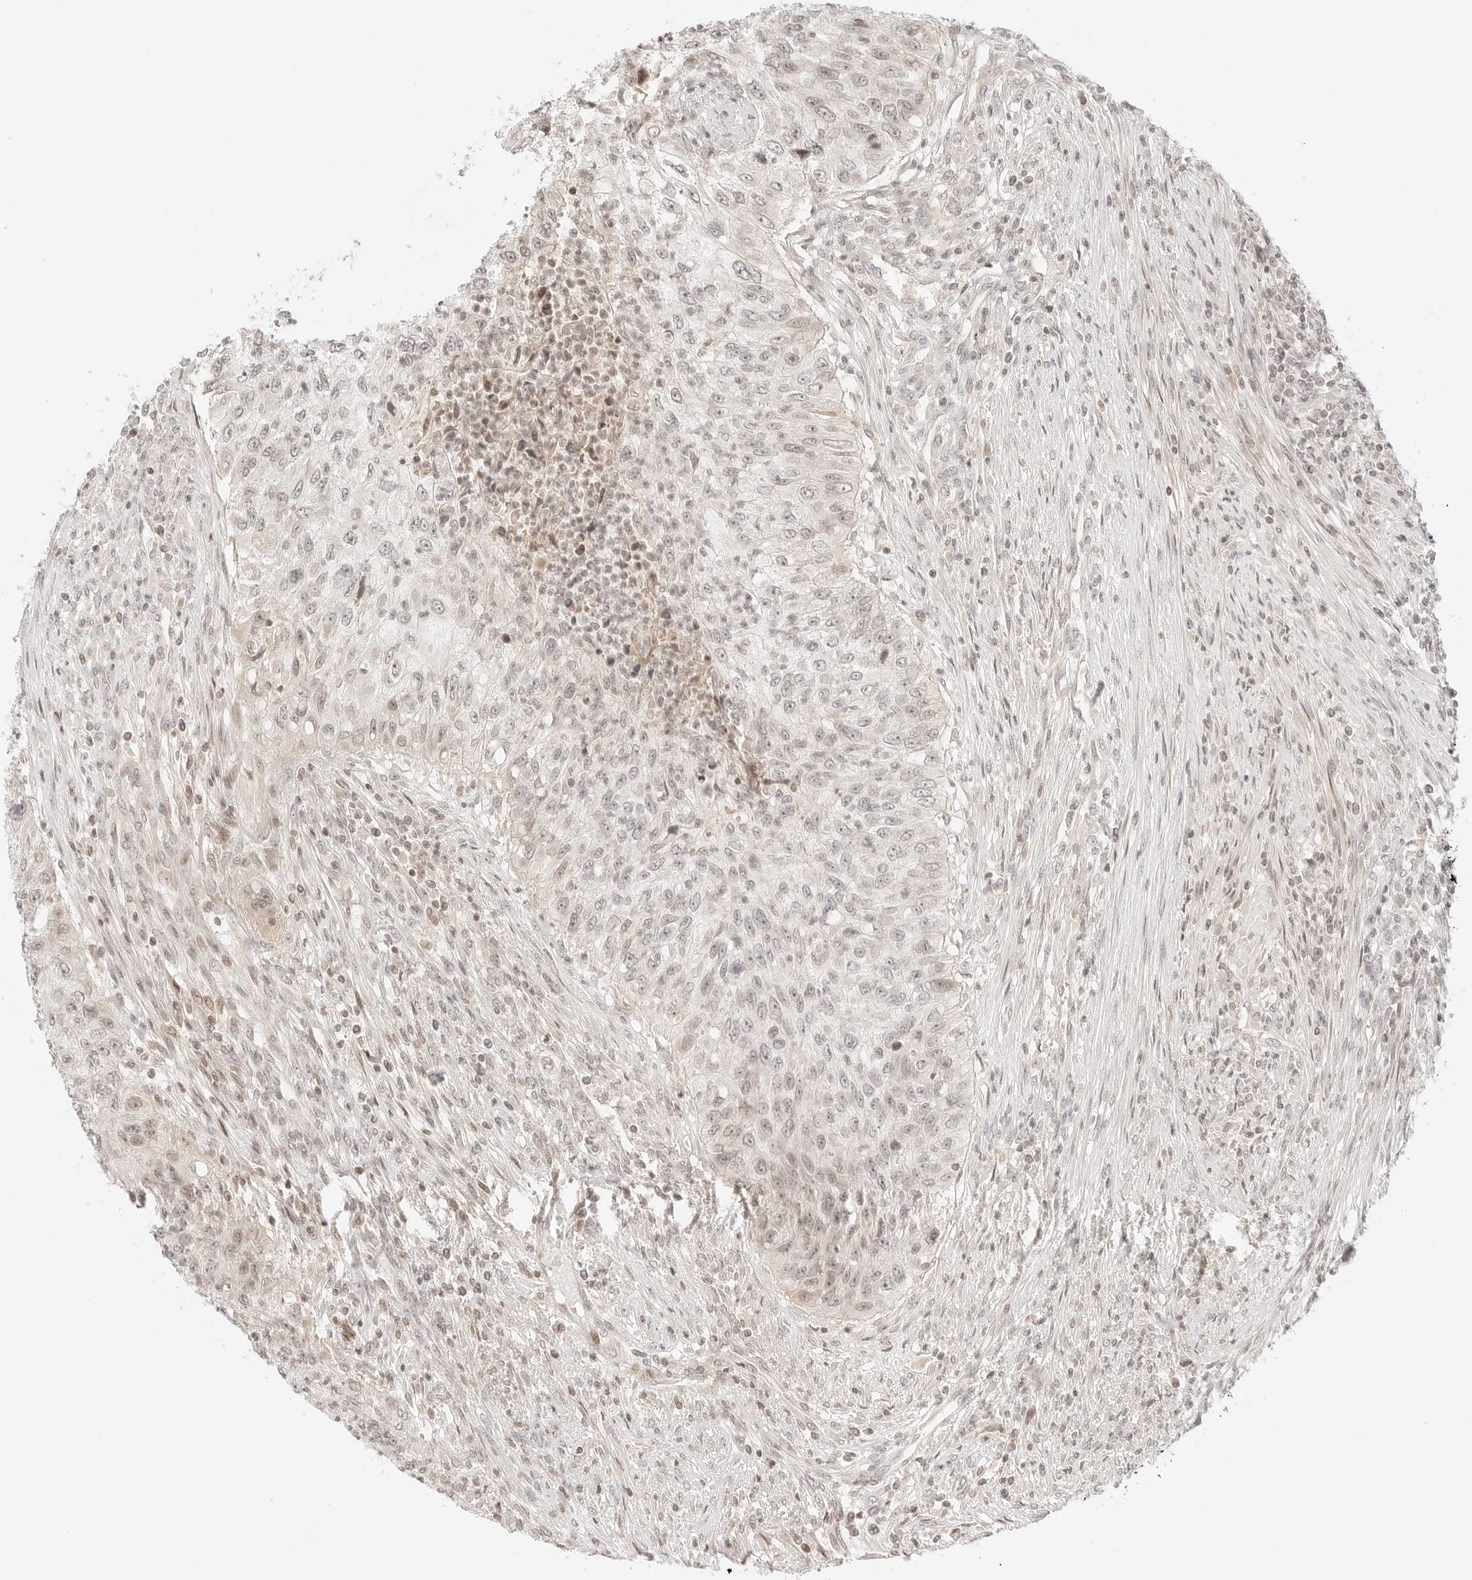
{"staining": {"intensity": "negative", "quantity": "none", "location": "none"}, "tissue": "urothelial cancer", "cell_type": "Tumor cells", "image_type": "cancer", "snomed": [{"axis": "morphology", "description": "Urothelial carcinoma, High grade"}, {"axis": "topography", "description": "Urinary bladder"}], "caption": "There is no significant expression in tumor cells of urothelial cancer.", "gene": "RPS6KL1", "patient": {"sex": "female", "age": 60}}